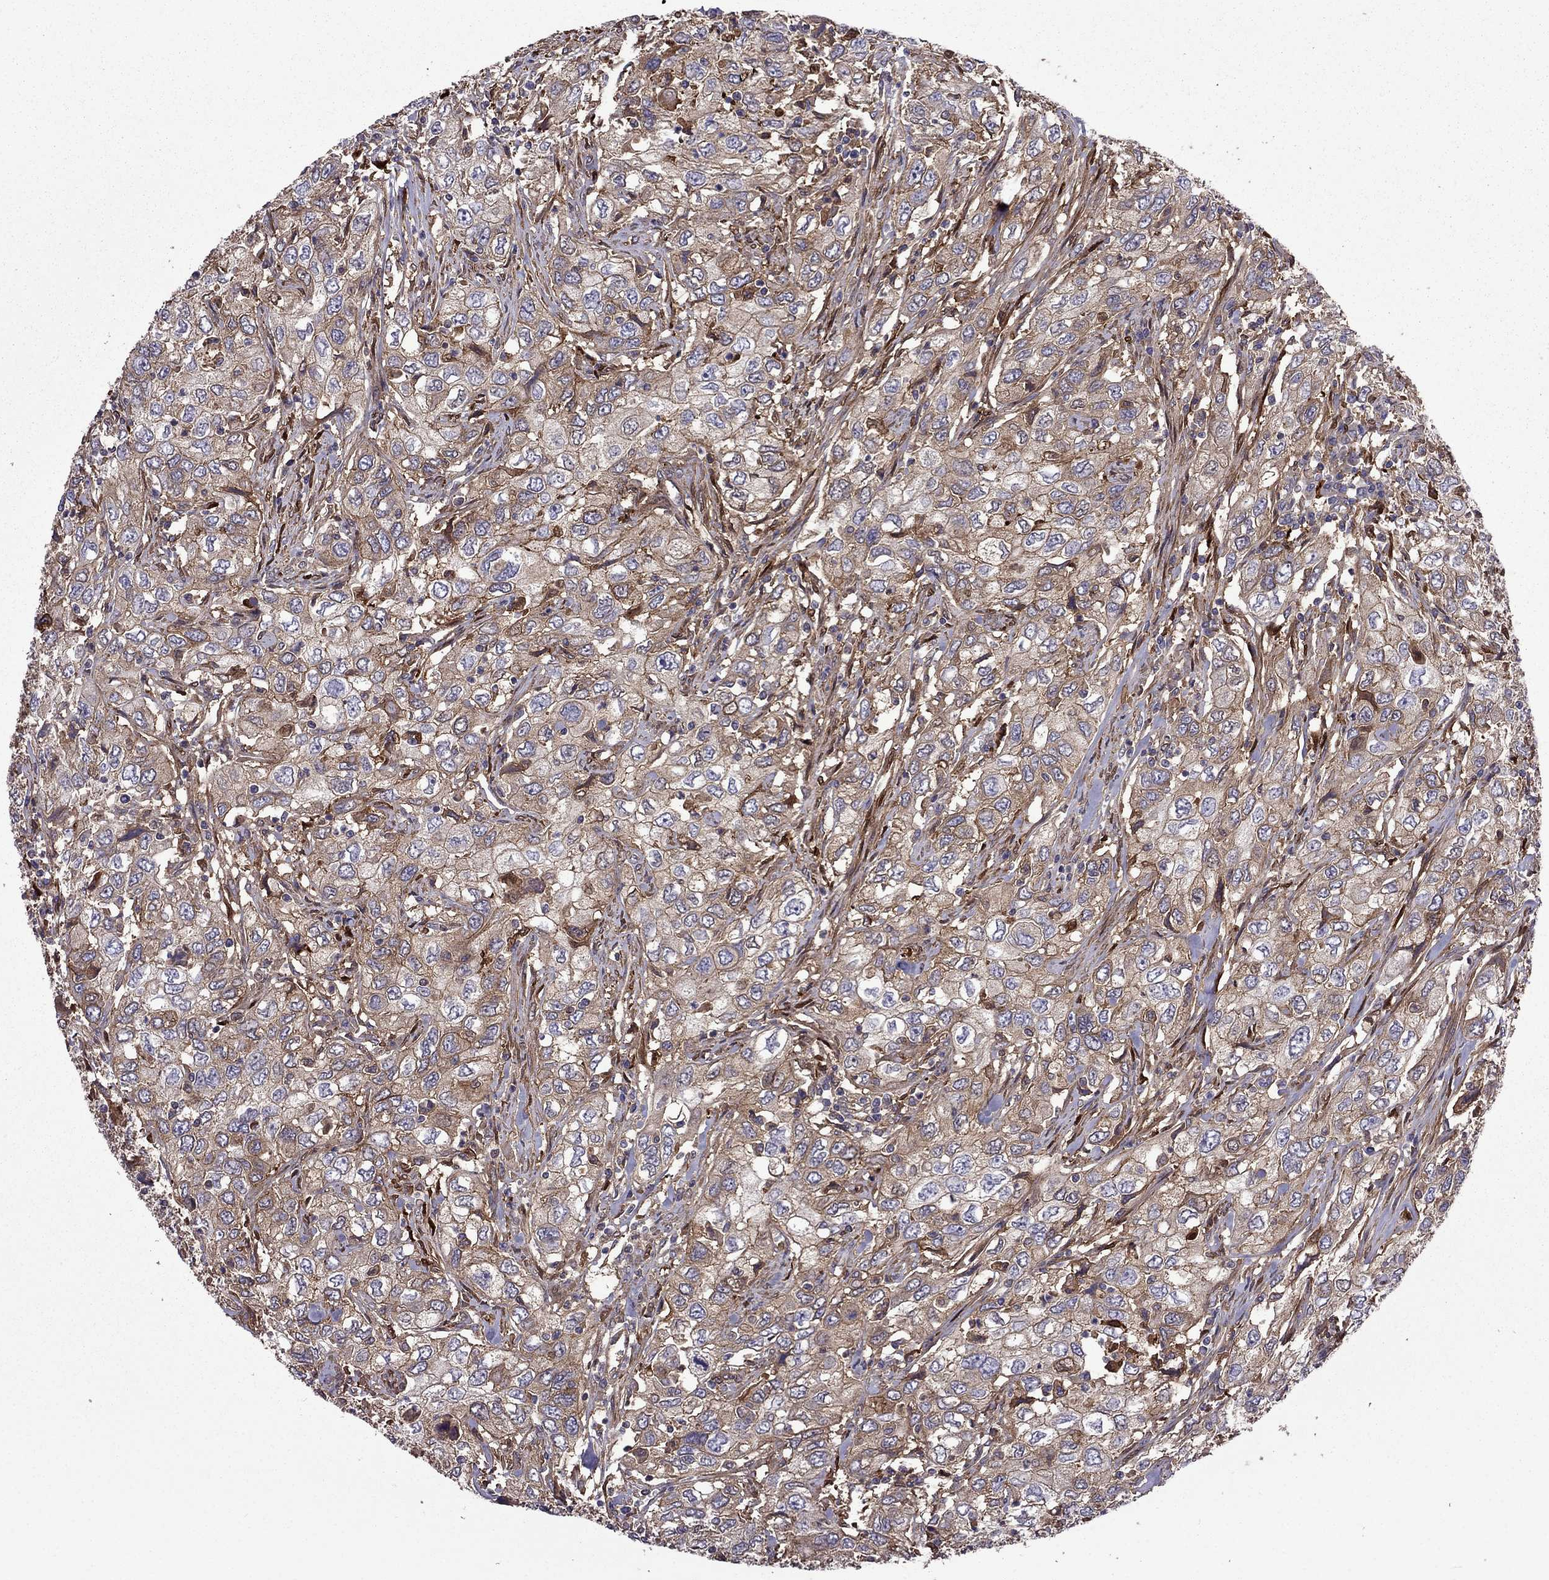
{"staining": {"intensity": "moderate", "quantity": ">75%", "location": "cytoplasmic/membranous"}, "tissue": "urothelial cancer", "cell_type": "Tumor cells", "image_type": "cancer", "snomed": [{"axis": "morphology", "description": "Urothelial carcinoma, High grade"}, {"axis": "topography", "description": "Urinary bladder"}], "caption": "Immunohistochemistry (IHC) micrograph of neoplastic tissue: urothelial cancer stained using immunohistochemistry shows medium levels of moderate protein expression localized specifically in the cytoplasmic/membranous of tumor cells, appearing as a cytoplasmic/membranous brown color.", "gene": "ITGB1", "patient": {"sex": "male", "age": 76}}